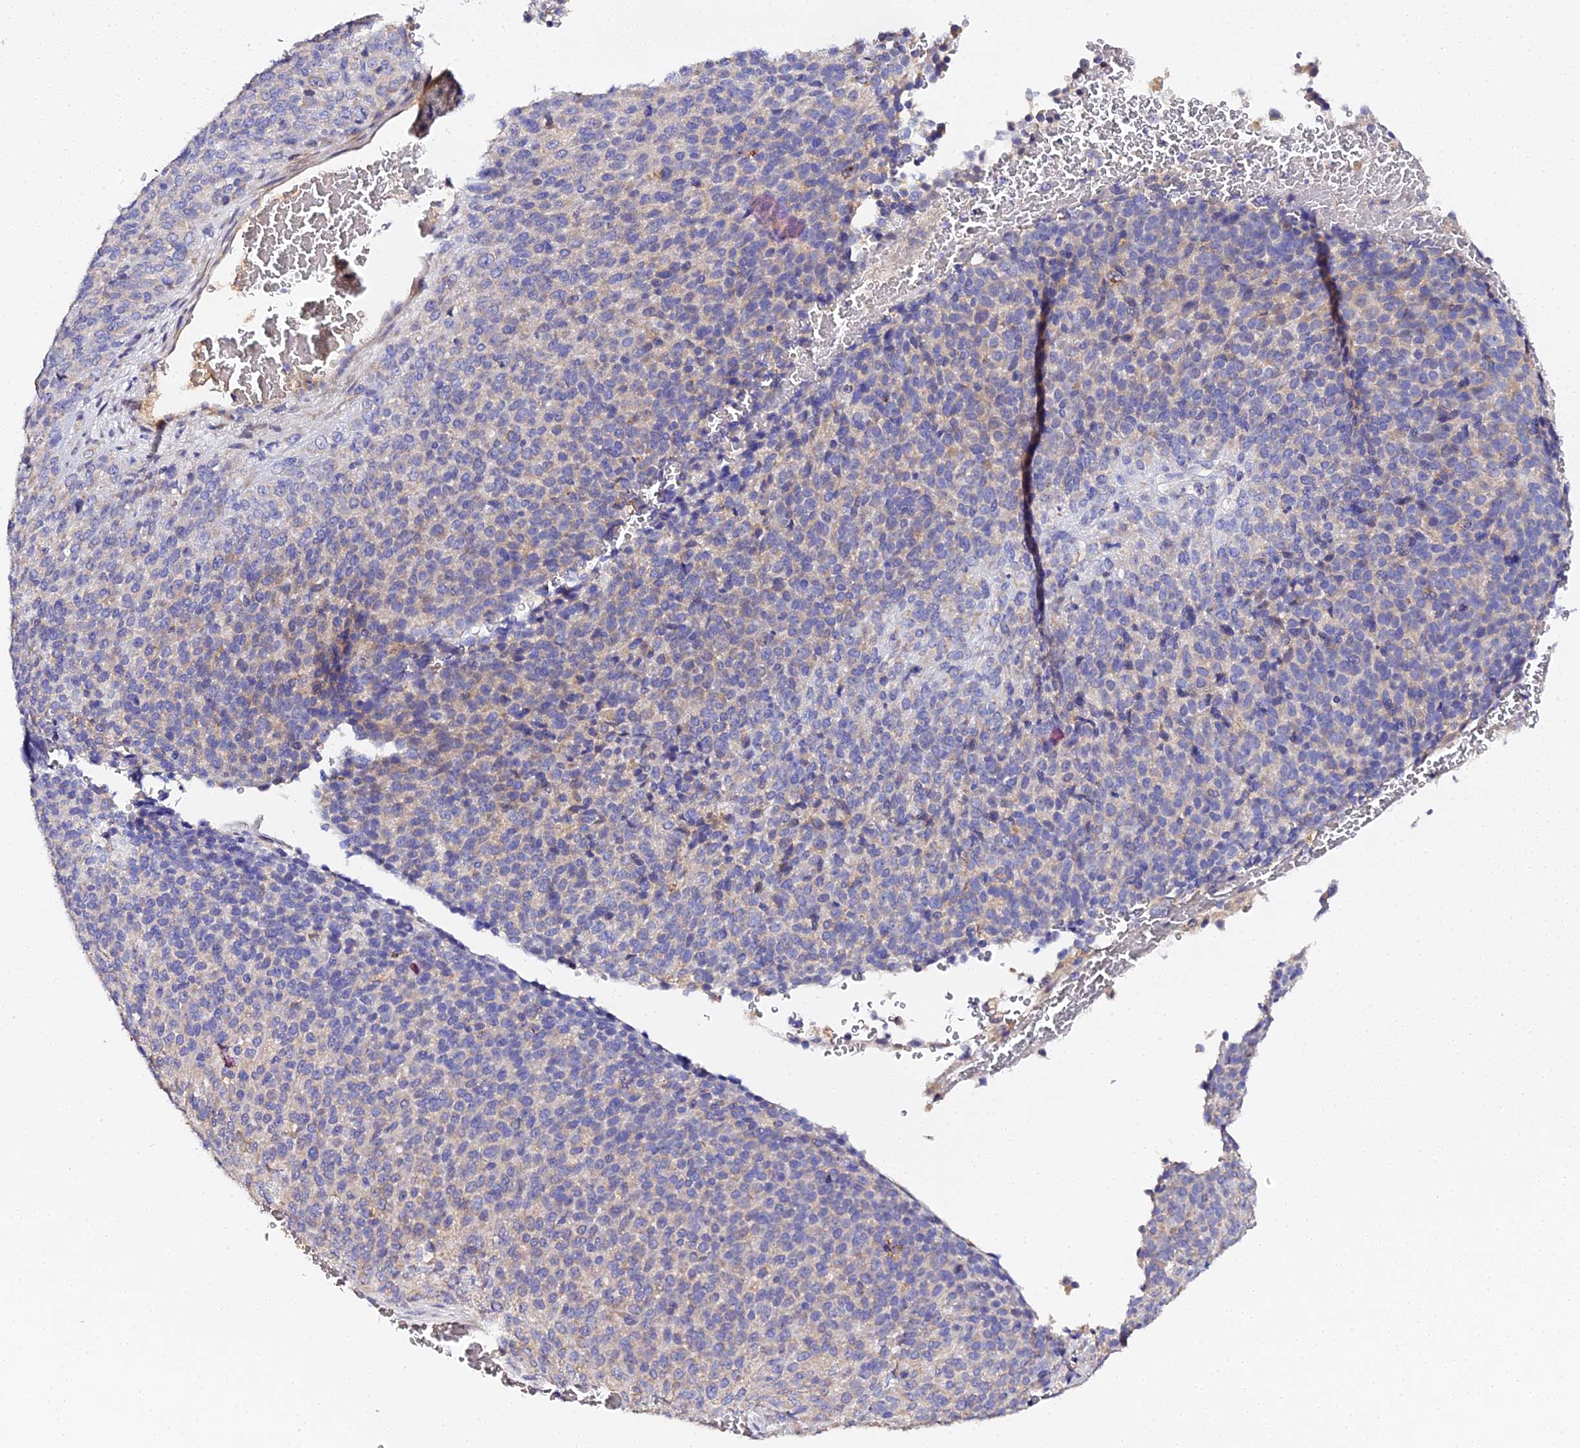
{"staining": {"intensity": "negative", "quantity": "none", "location": "none"}, "tissue": "melanoma", "cell_type": "Tumor cells", "image_type": "cancer", "snomed": [{"axis": "morphology", "description": "Malignant melanoma, Metastatic site"}, {"axis": "topography", "description": "Brain"}], "caption": "An immunohistochemistry (IHC) image of melanoma is shown. There is no staining in tumor cells of melanoma.", "gene": "SCX", "patient": {"sex": "female", "age": 56}}